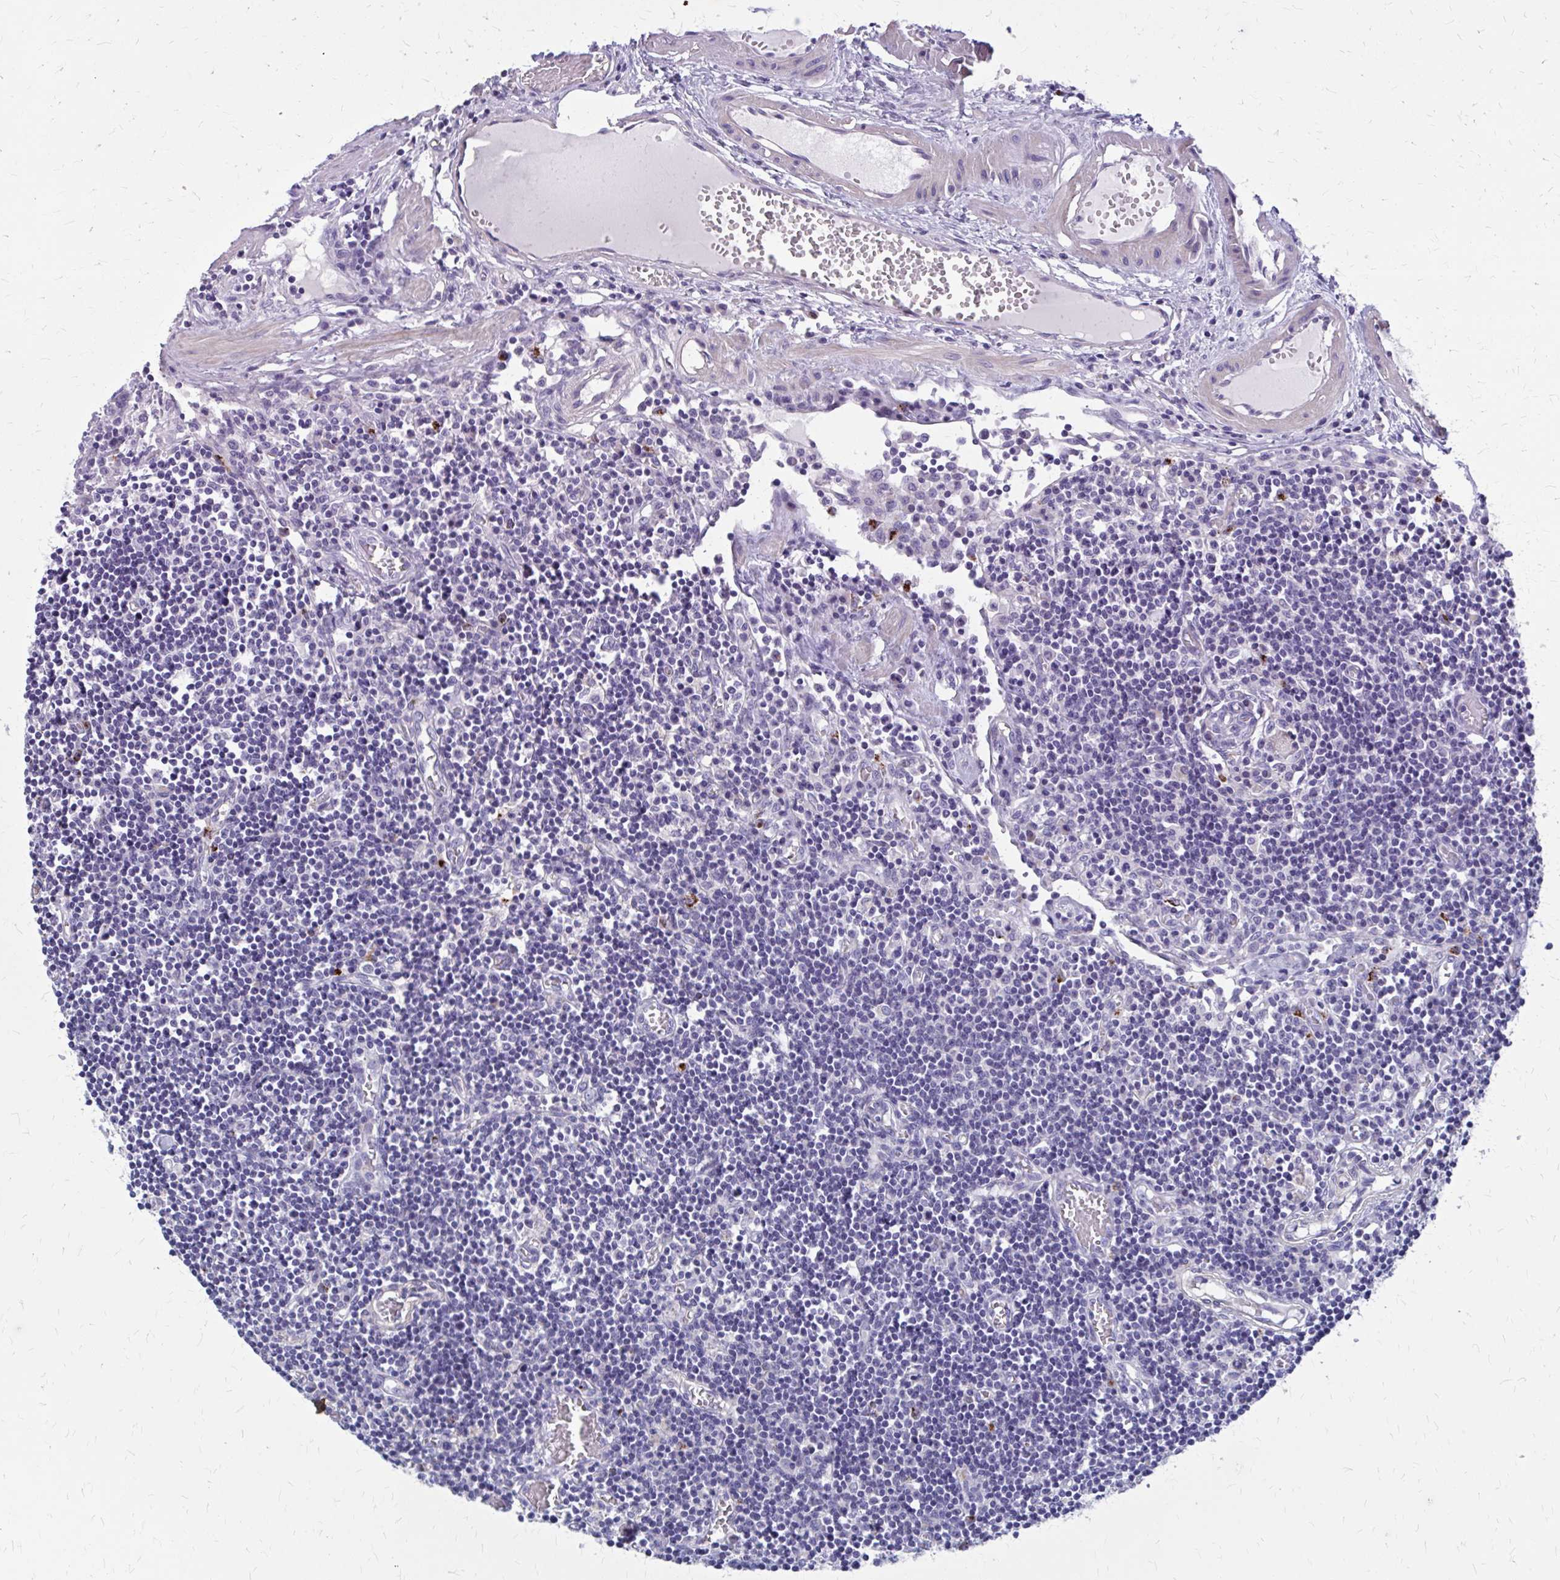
{"staining": {"intensity": "negative", "quantity": "none", "location": "none"}, "tissue": "lymph node", "cell_type": "Germinal center cells", "image_type": "normal", "snomed": [{"axis": "morphology", "description": "Normal tissue, NOS"}, {"axis": "topography", "description": "Lymph node"}], "caption": "Immunohistochemical staining of unremarkable lymph node displays no significant staining in germinal center cells.", "gene": "GLYATL2", "patient": {"sex": "male", "age": 66}}